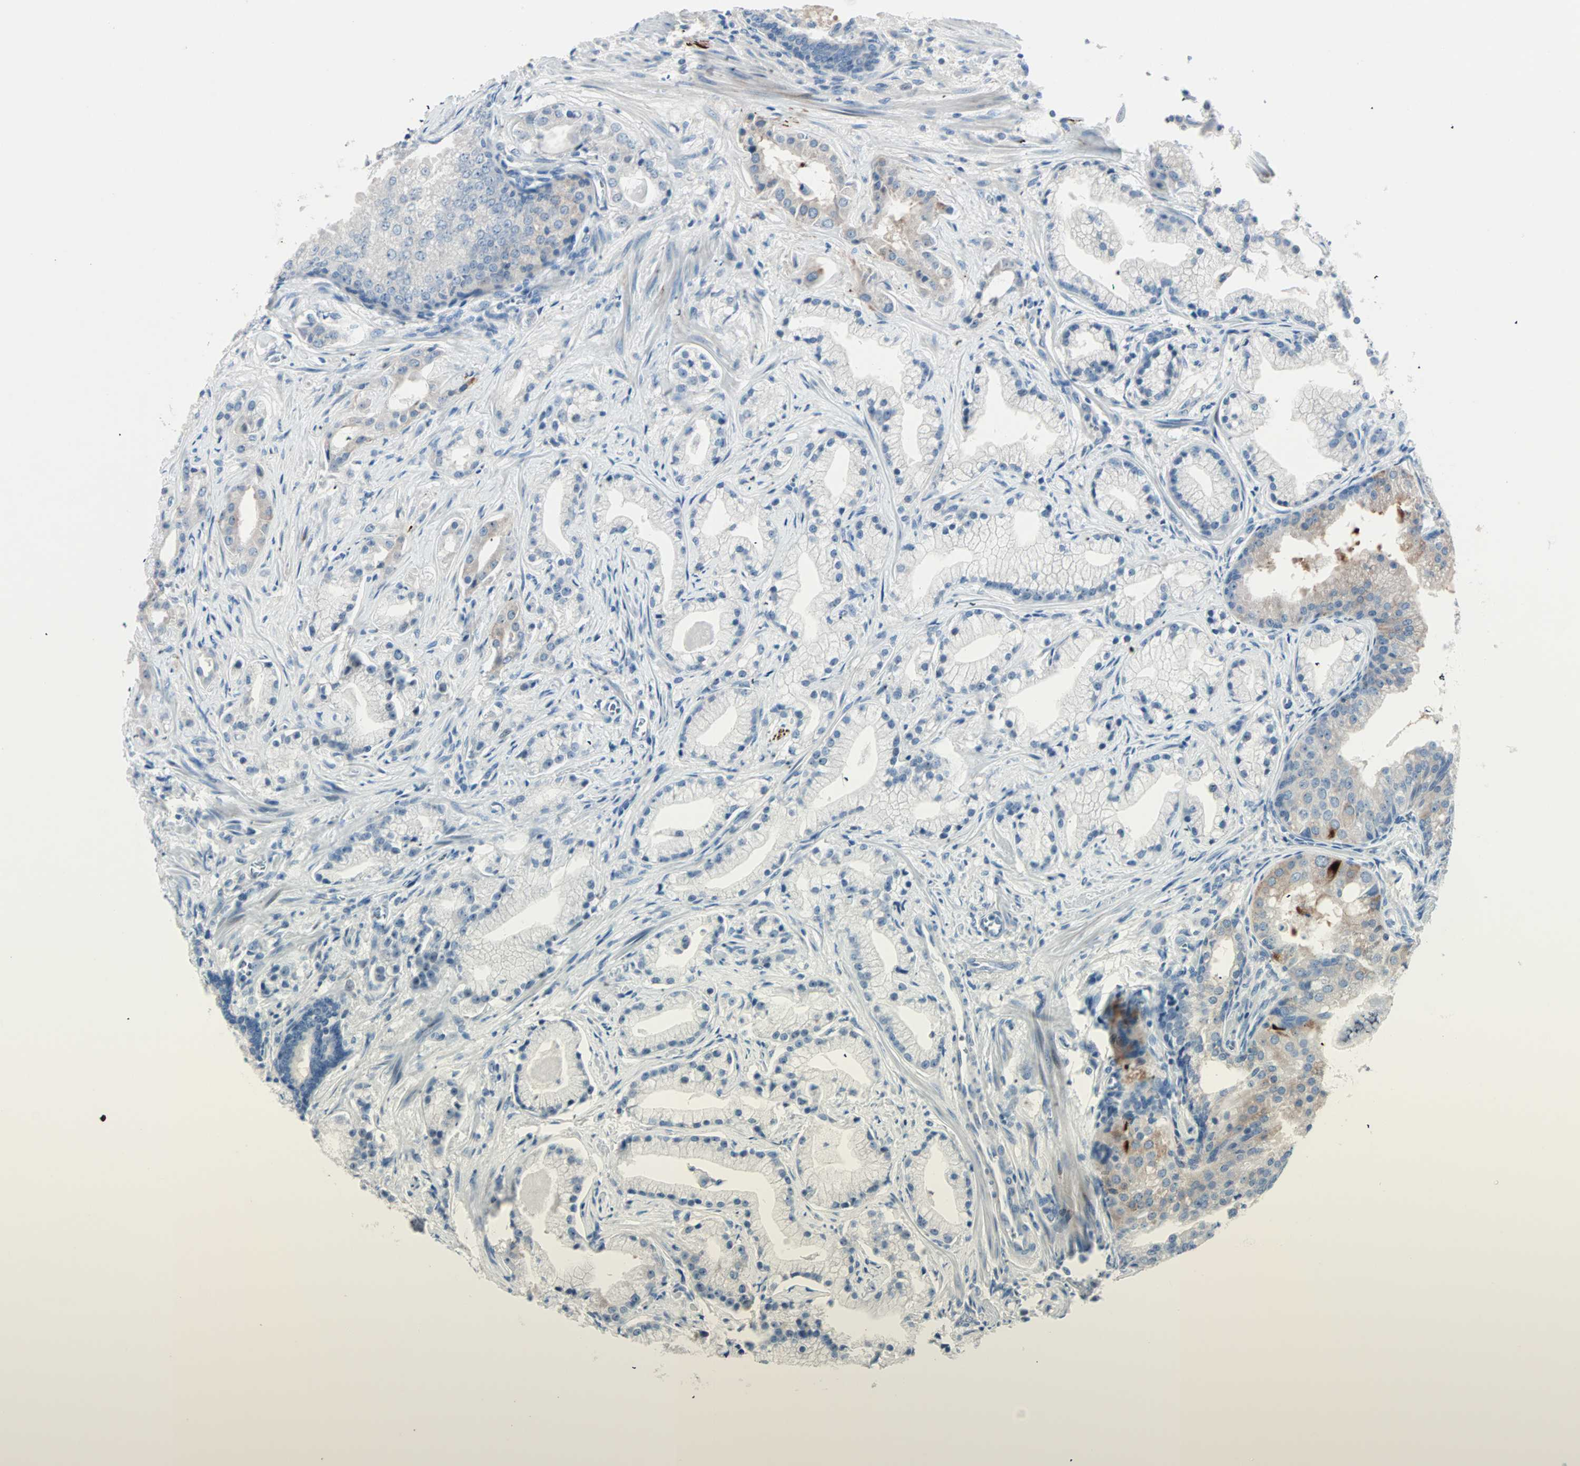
{"staining": {"intensity": "negative", "quantity": "none", "location": "none"}, "tissue": "prostate cancer", "cell_type": "Tumor cells", "image_type": "cancer", "snomed": [{"axis": "morphology", "description": "Adenocarcinoma, Low grade"}, {"axis": "topography", "description": "Prostate"}], "caption": "There is no significant expression in tumor cells of adenocarcinoma (low-grade) (prostate).", "gene": "NEFH", "patient": {"sex": "male", "age": 59}}